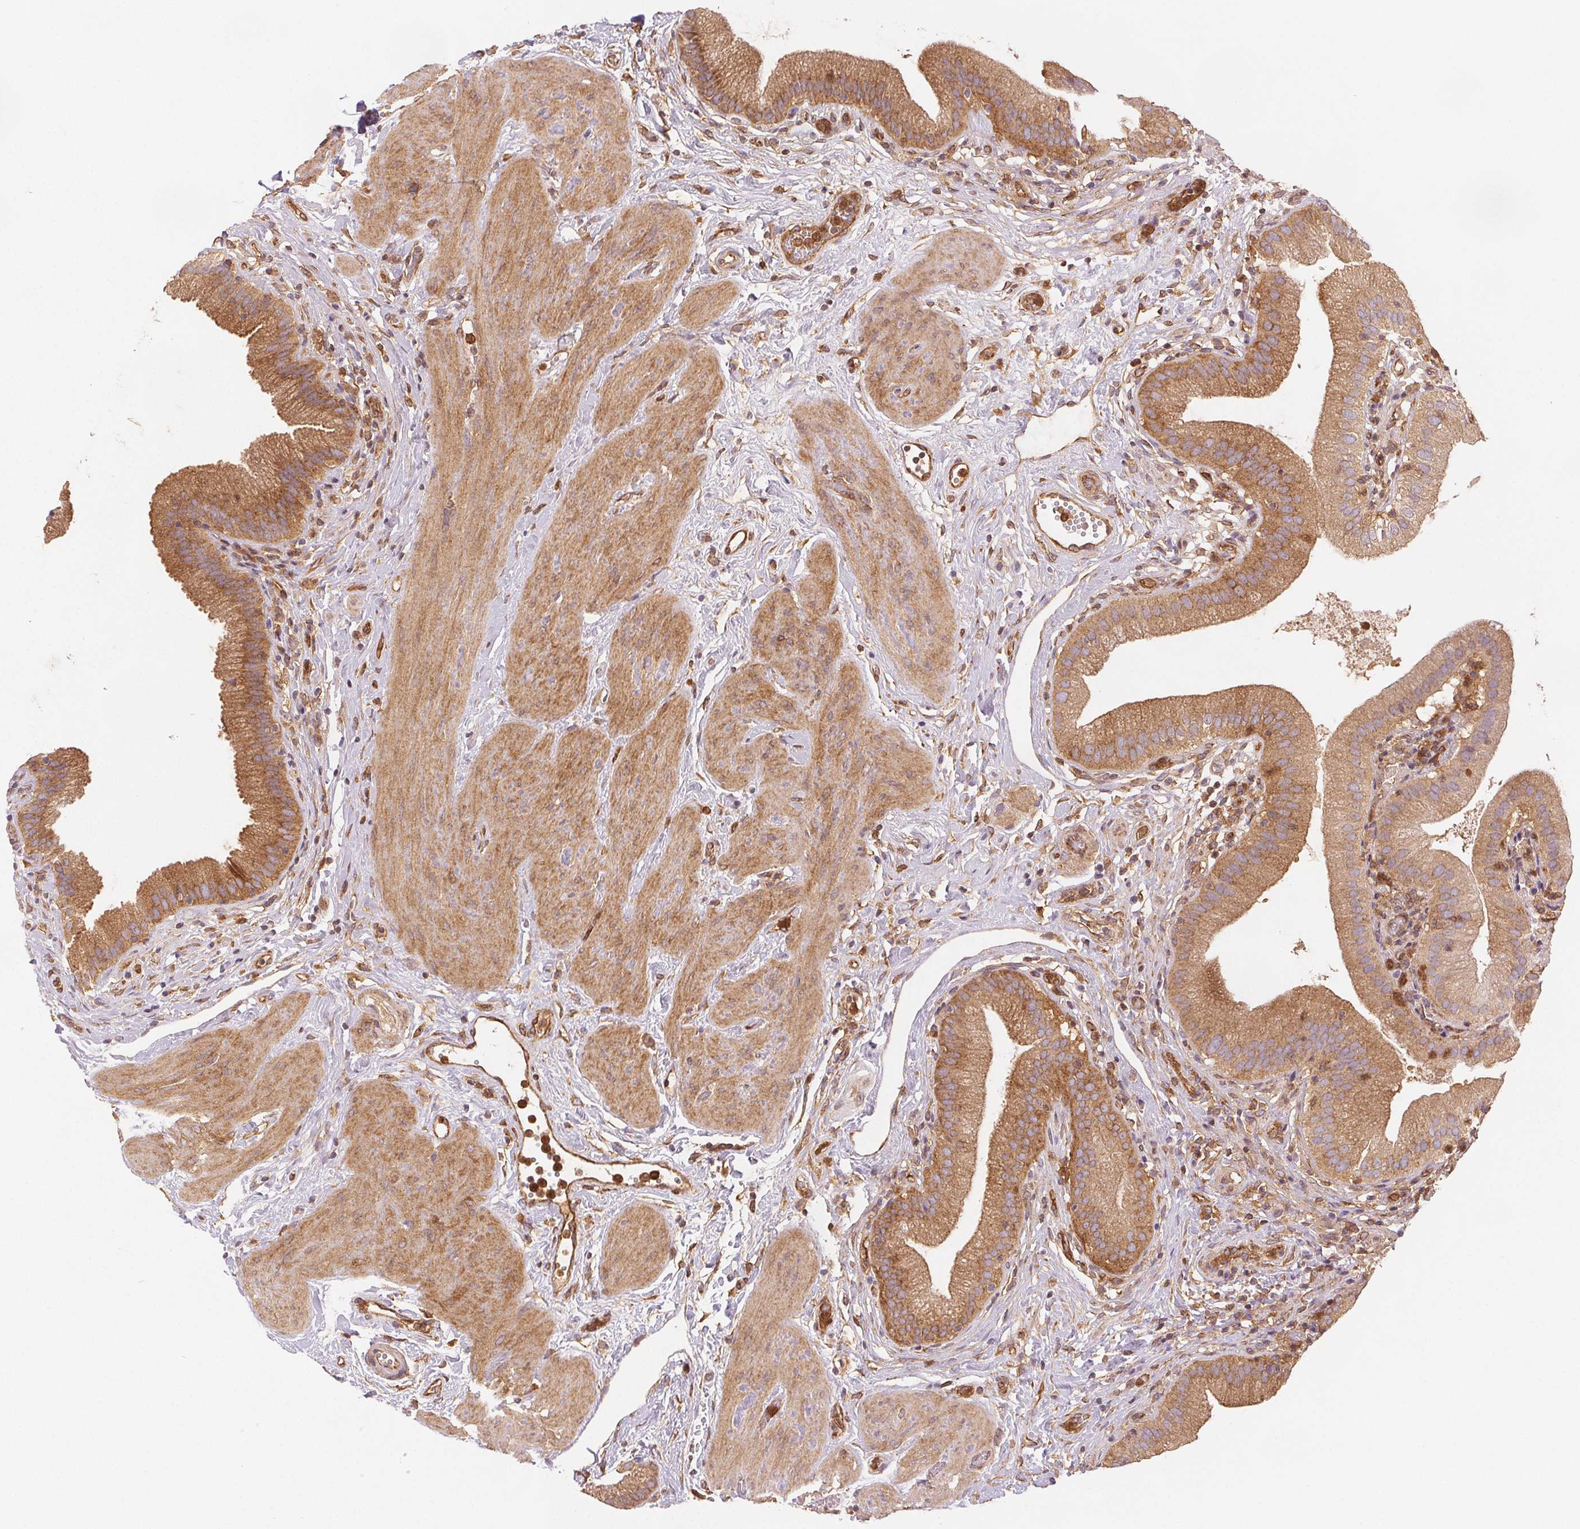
{"staining": {"intensity": "moderate", "quantity": ">75%", "location": "cytoplasmic/membranous"}, "tissue": "gallbladder", "cell_type": "Glandular cells", "image_type": "normal", "snomed": [{"axis": "morphology", "description": "Normal tissue, NOS"}, {"axis": "topography", "description": "Gallbladder"}], "caption": "Immunohistochemistry (IHC) of normal human gallbladder shows medium levels of moderate cytoplasmic/membranous expression in approximately >75% of glandular cells.", "gene": "DIAPH2", "patient": {"sex": "female", "age": 65}}